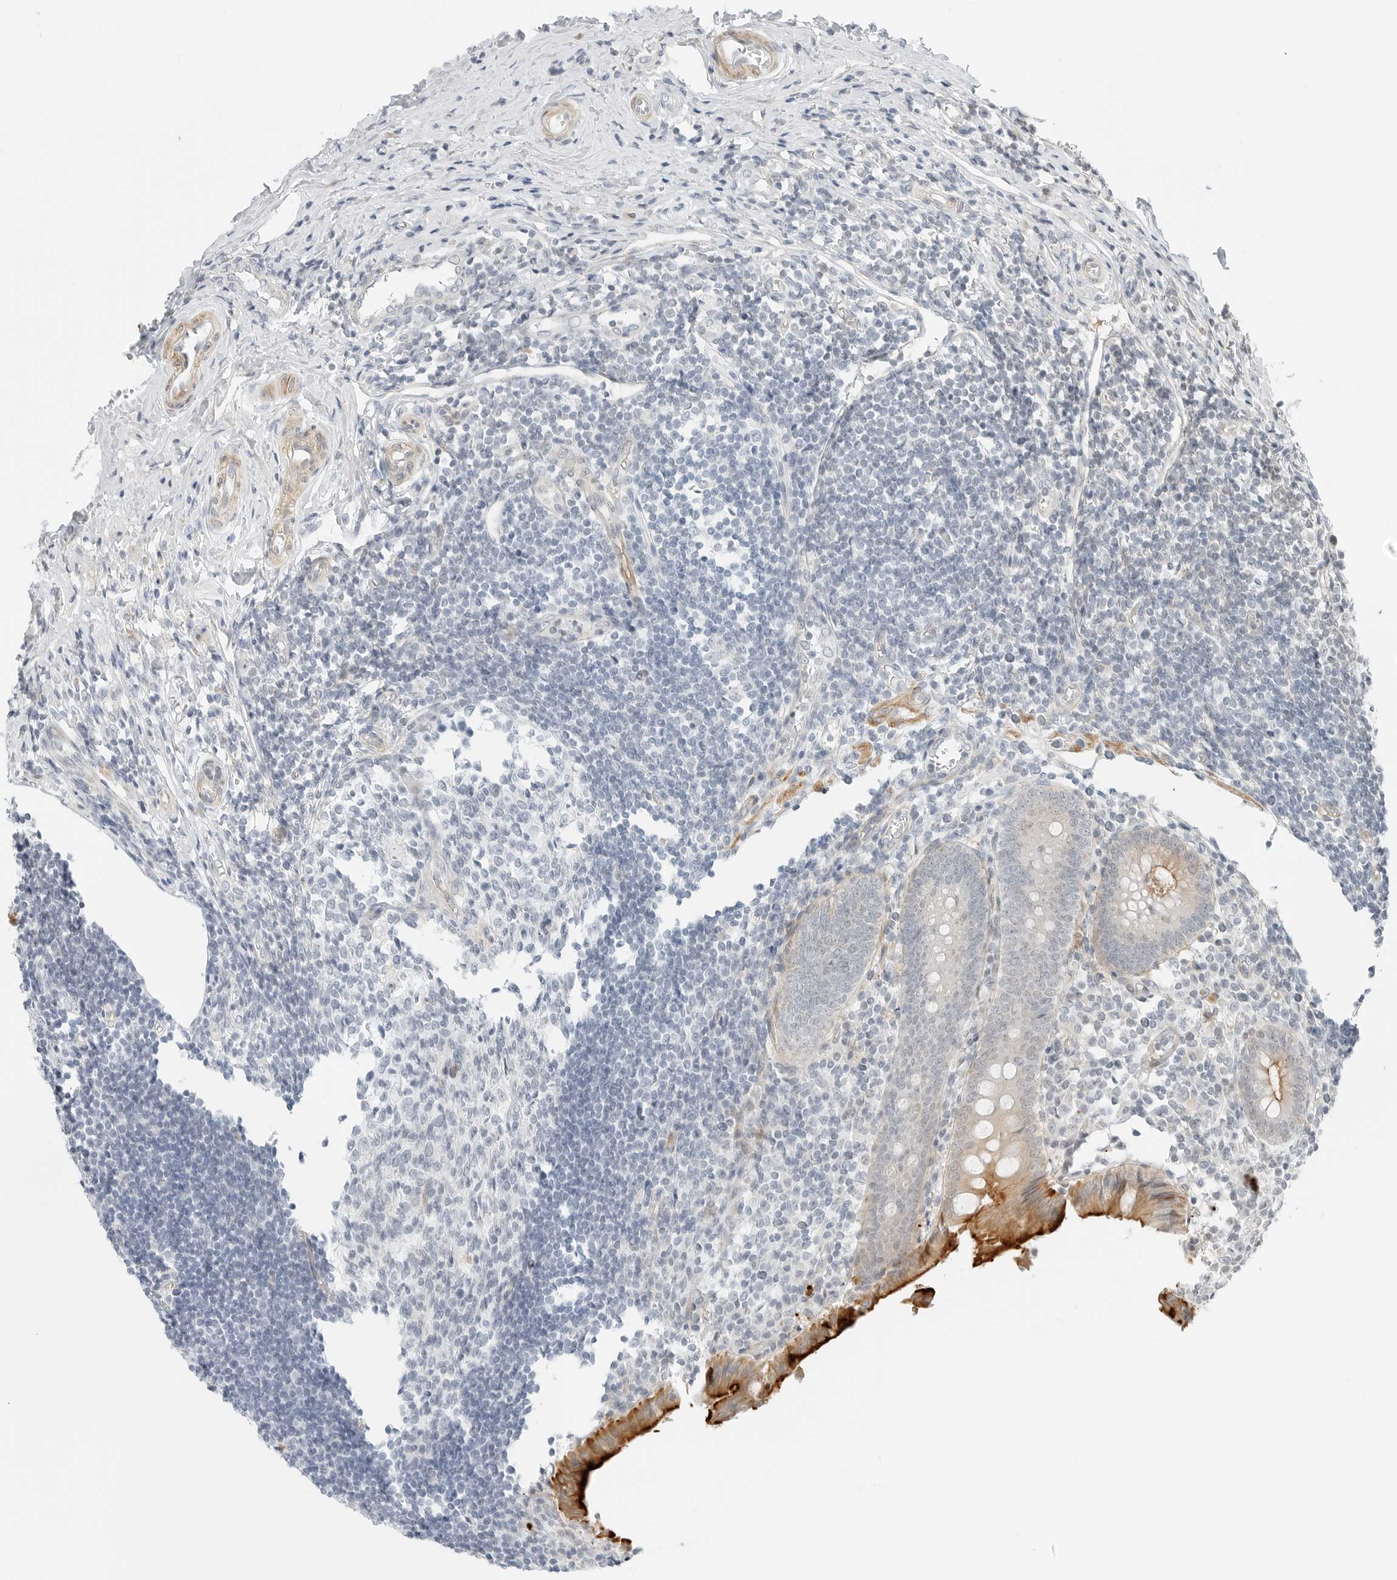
{"staining": {"intensity": "strong", "quantity": "25%-75%", "location": "cytoplasmic/membranous"}, "tissue": "appendix", "cell_type": "Glandular cells", "image_type": "normal", "snomed": [{"axis": "morphology", "description": "Normal tissue, NOS"}, {"axis": "topography", "description": "Appendix"}], "caption": "Immunohistochemistry of unremarkable appendix exhibits high levels of strong cytoplasmic/membranous positivity in approximately 25%-75% of glandular cells.", "gene": "IQCC", "patient": {"sex": "female", "age": 17}}